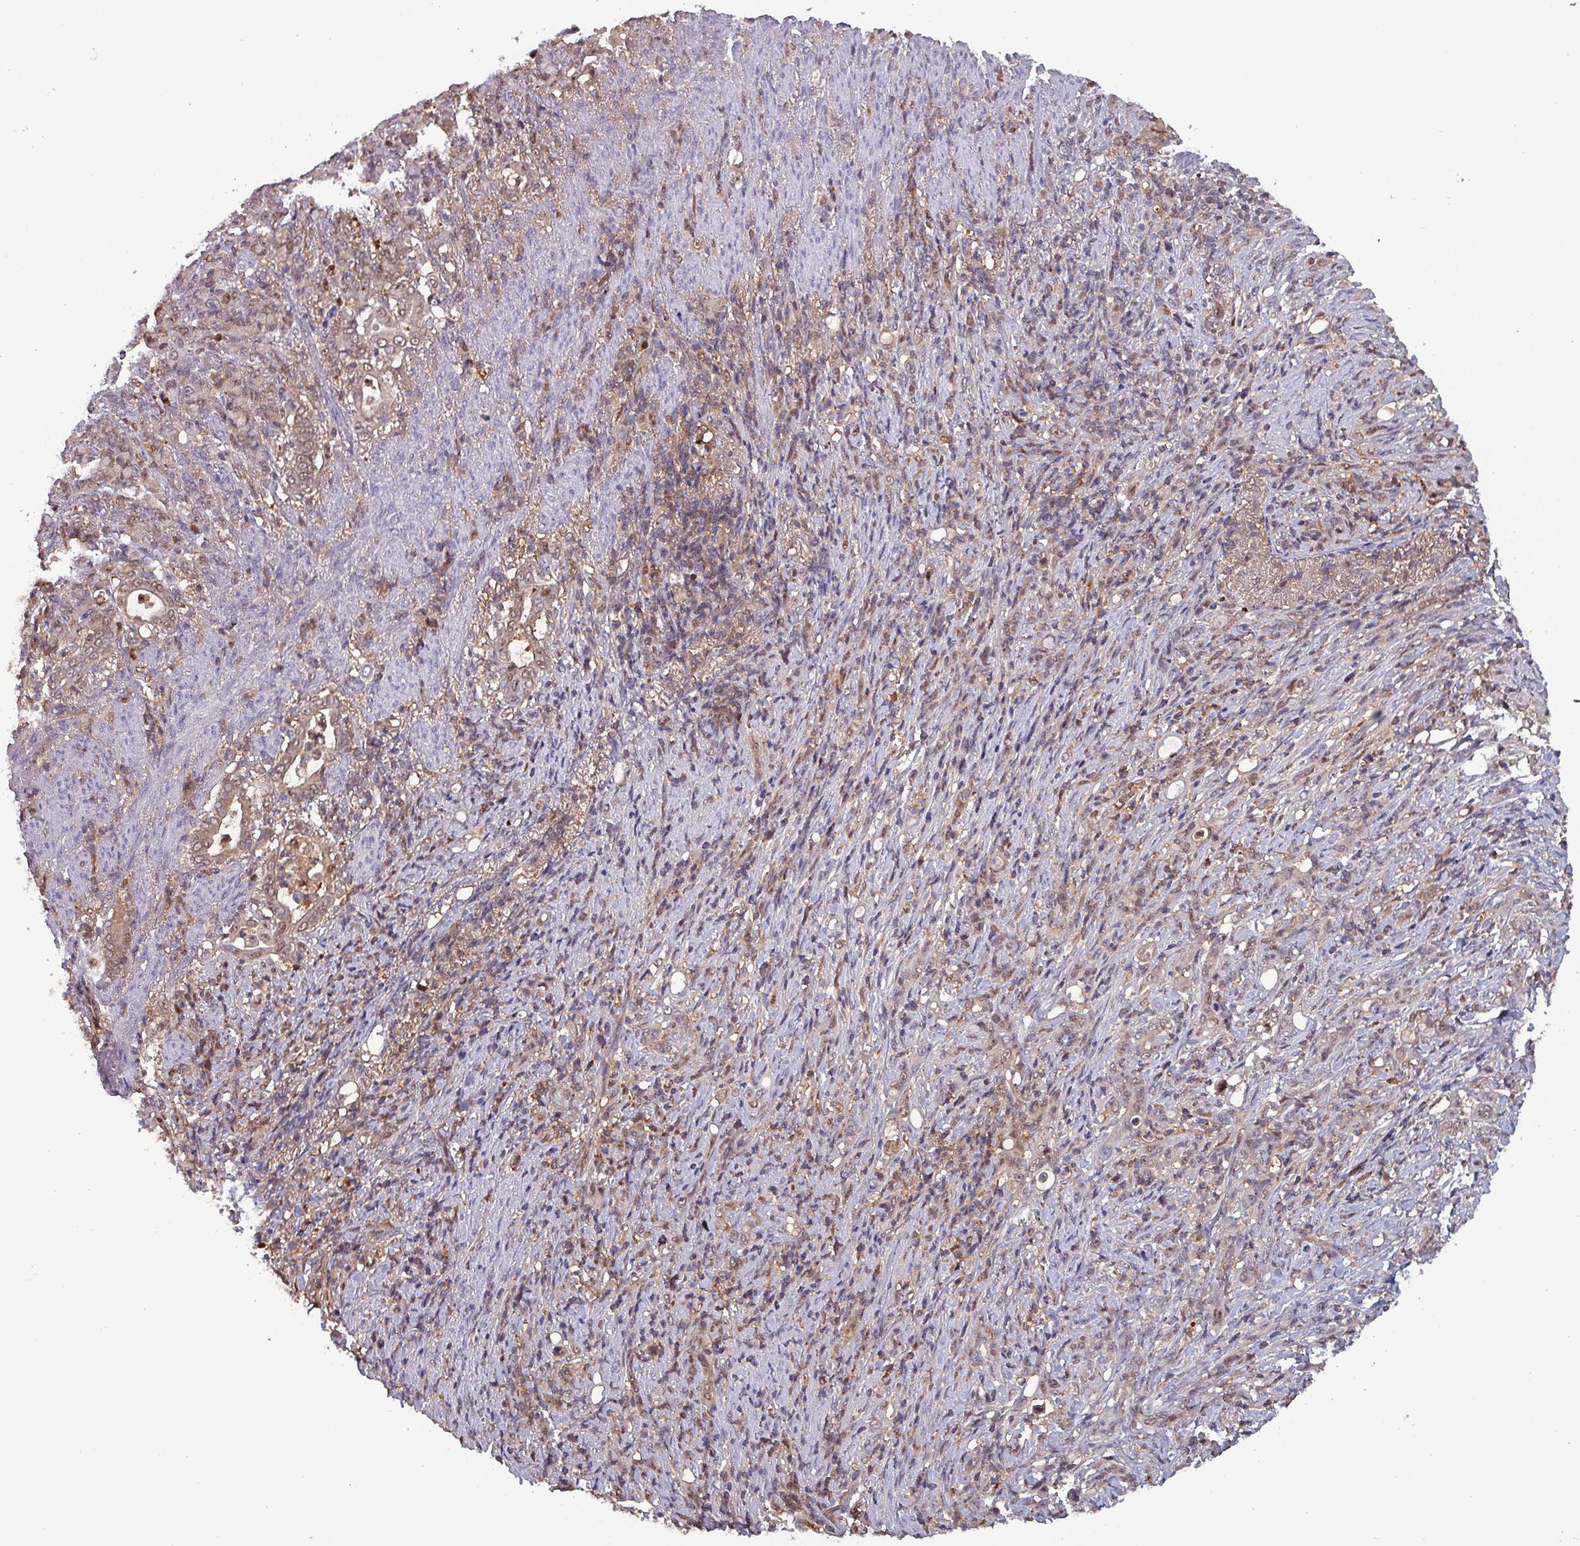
{"staining": {"intensity": "weak", "quantity": ">75%", "location": "nuclear"}, "tissue": "stomach cancer", "cell_type": "Tumor cells", "image_type": "cancer", "snomed": [{"axis": "morphology", "description": "Normal tissue, NOS"}, {"axis": "morphology", "description": "Adenocarcinoma, NOS"}, {"axis": "topography", "description": "Stomach"}], "caption": "Human stomach cancer (adenocarcinoma) stained for a protein (brown) displays weak nuclear positive expression in approximately >75% of tumor cells.", "gene": "PSMB8", "patient": {"sex": "female", "age": 79}}